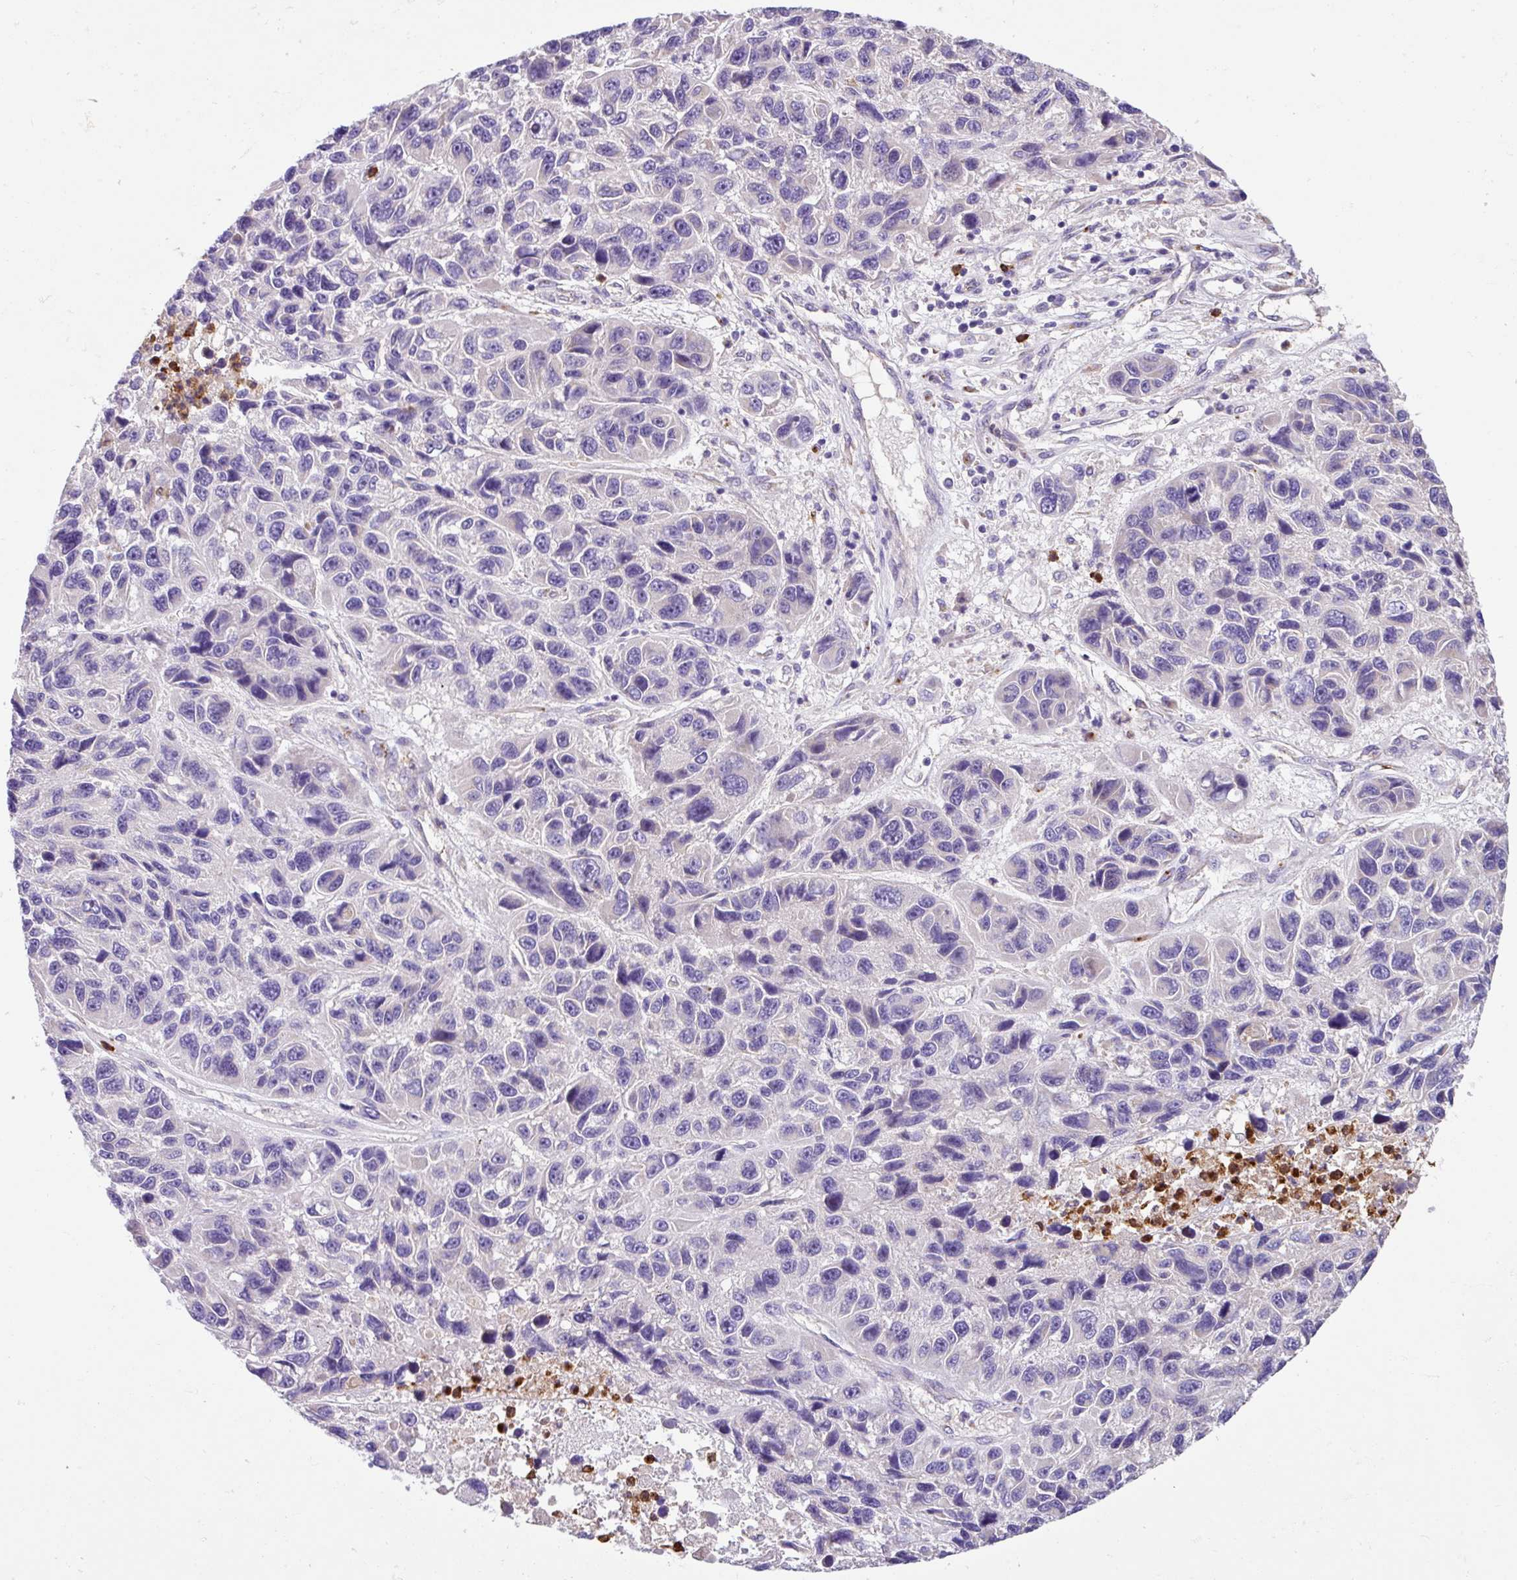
{"staining": {"intensity": "negative", "quantity": "none", "location": "none"}, "tissue": "melanoma", "cell_type": "Tumor cells", "image_type": "cancer", "snomed": [{"axis": "morphology", "description": "Malignant melanoma, NOS"}, {"axis": "topography", "description": "Skin"}], "caption": "The micrograph shows no significant expression in tumor cells of melanoma.", "gene": "CRISP3", "patient": {"sex": "male", "age": 53}}